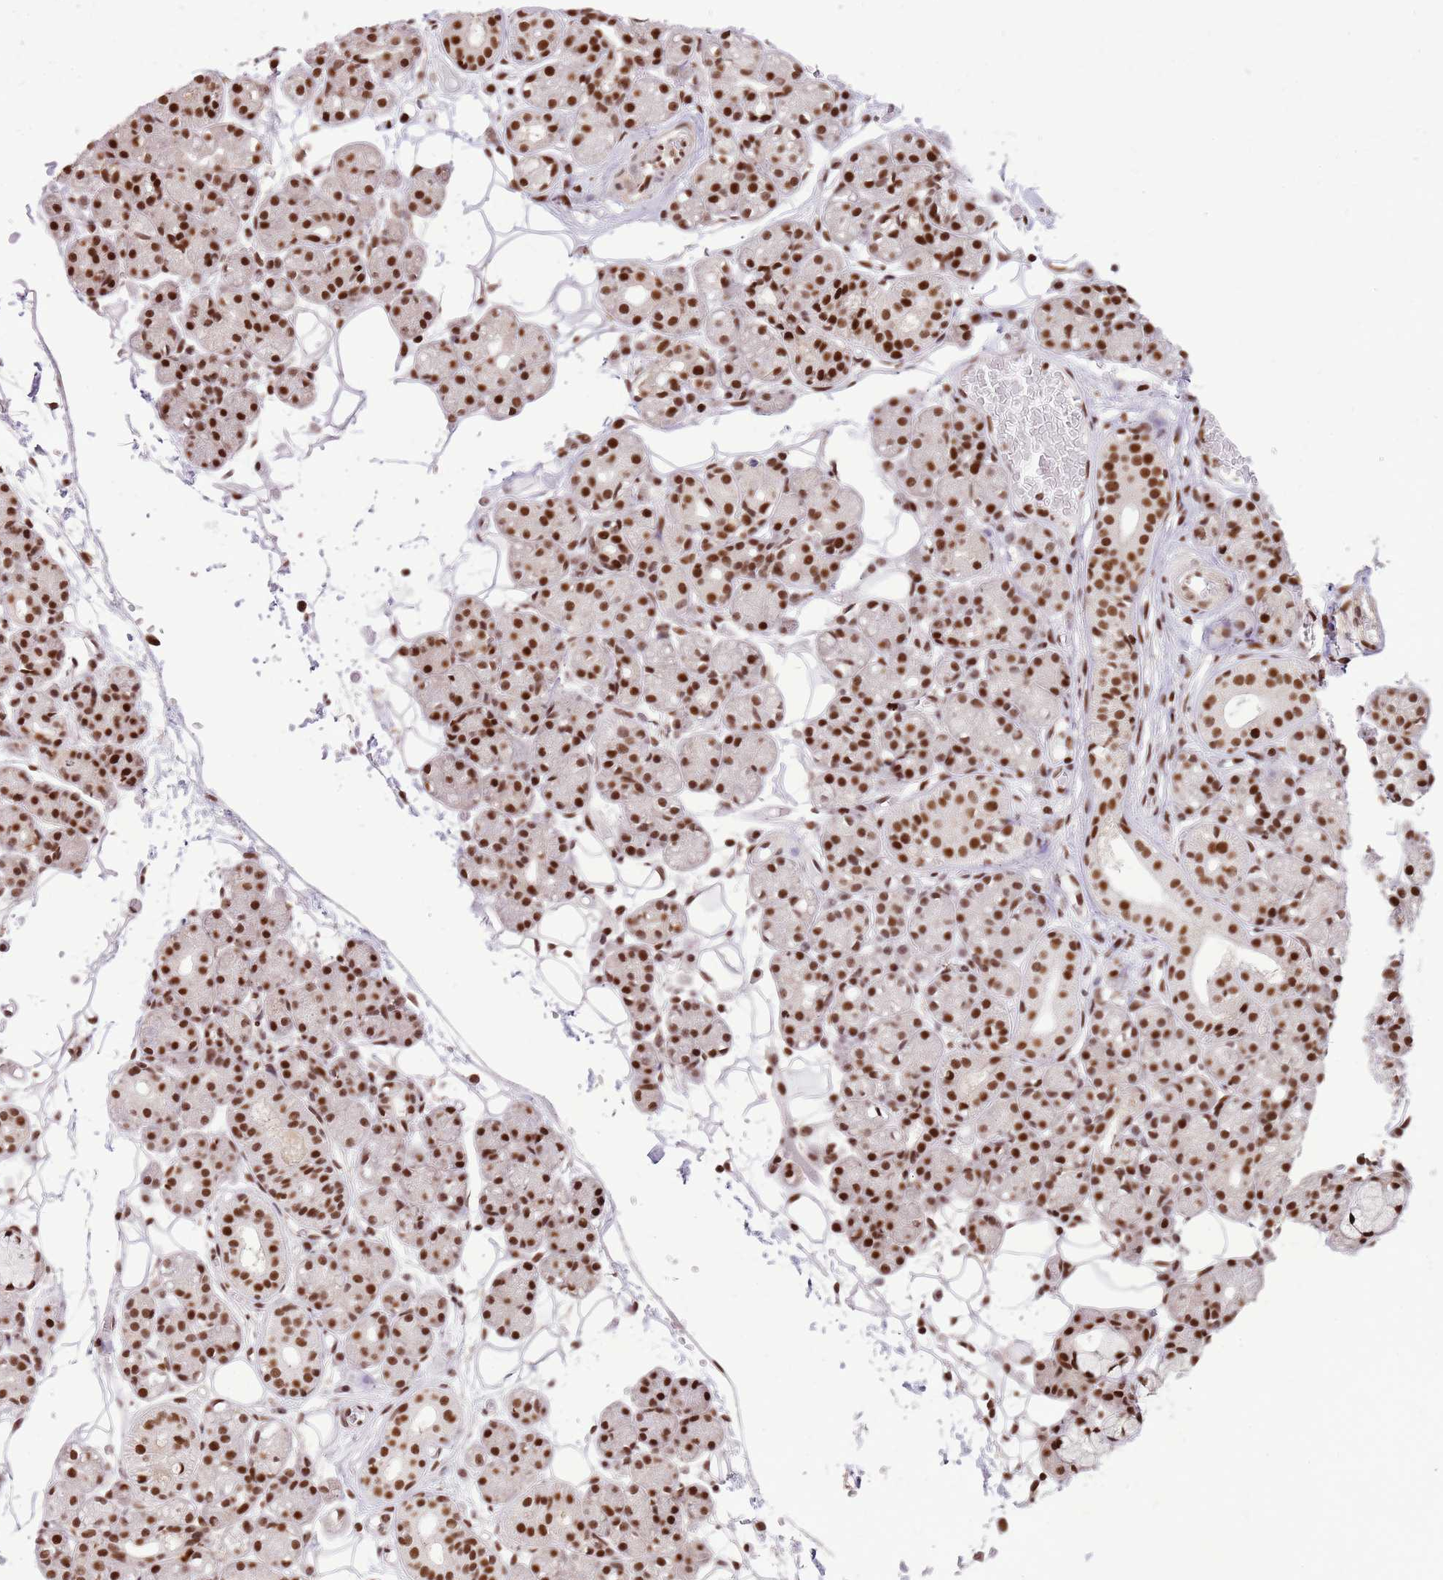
{"staining": {"intensity": "strong", "quantity": ">75%", "location": "nuclear"}, "tissue": "salivary gland", "cell_type": "Glandular cells", "image_type": "normal", "snomed": [{"axis": "morphology", "description": "Normal tissue, NOS"}, {"axis": "topography", "description": "Salivary gland"}], "caption": "Glandular cells demonstrate strong nuclear expression in about >75% of cells in unremarkable salivary gland. The staining is performed using DAB (3,3'-diaminobenzidine) brown chromogen to label protein expression. The nuclei are counter-stained blue using hematoxylin.", "gene": "WASHC4", "patient": {"sex": "male", "age": 63}}